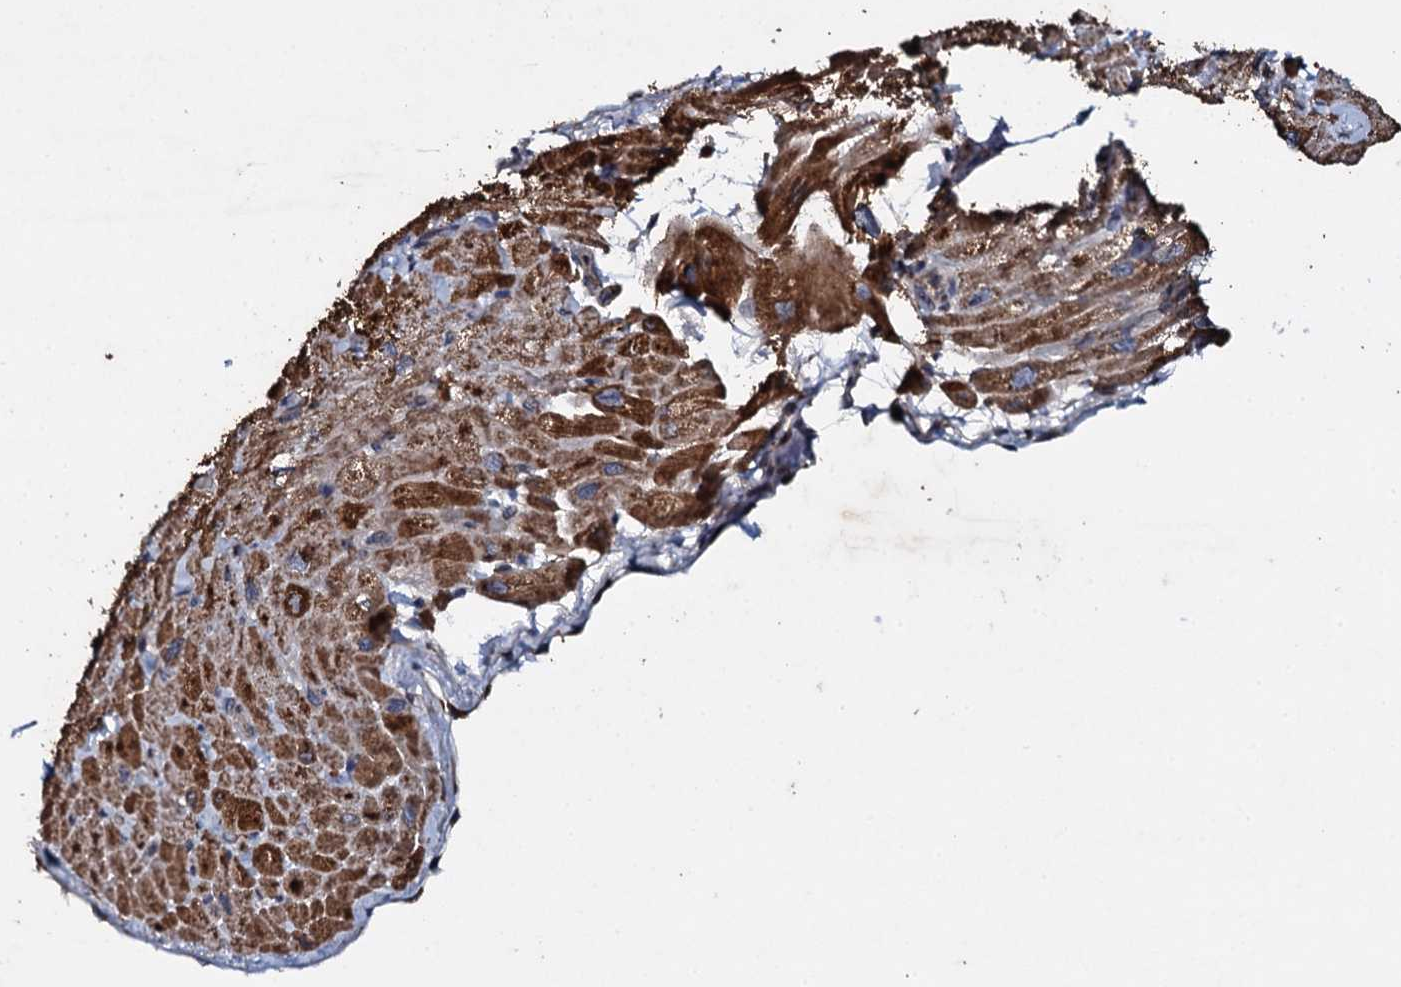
{"staining": {"intensity": "strong", "quantity": ">75%", "location": "cytoplasmic/membranous"}, "tissue": "heart muscle", "cell_type": "Cardiomyocytes", "image_type": "normal", "snomed": [{"axis": "morphology", "description": "Normal tissue, NOS"}, {"axis": "topography", "description": "Heart"}], "caption": "The photomicrograph demonstrates a brown stain indicating the presence of a protein in the cytoplasmic/membranous of cardiomyocytes in heart muscle. The staining was performed using DAB to visualize the protein expression in brown, while the nuclei were stained in blue with hematoxylin (Magnification: 20x).", "gene": "ADAMTS10", "patient": {"sex": "male", "age": 65}}